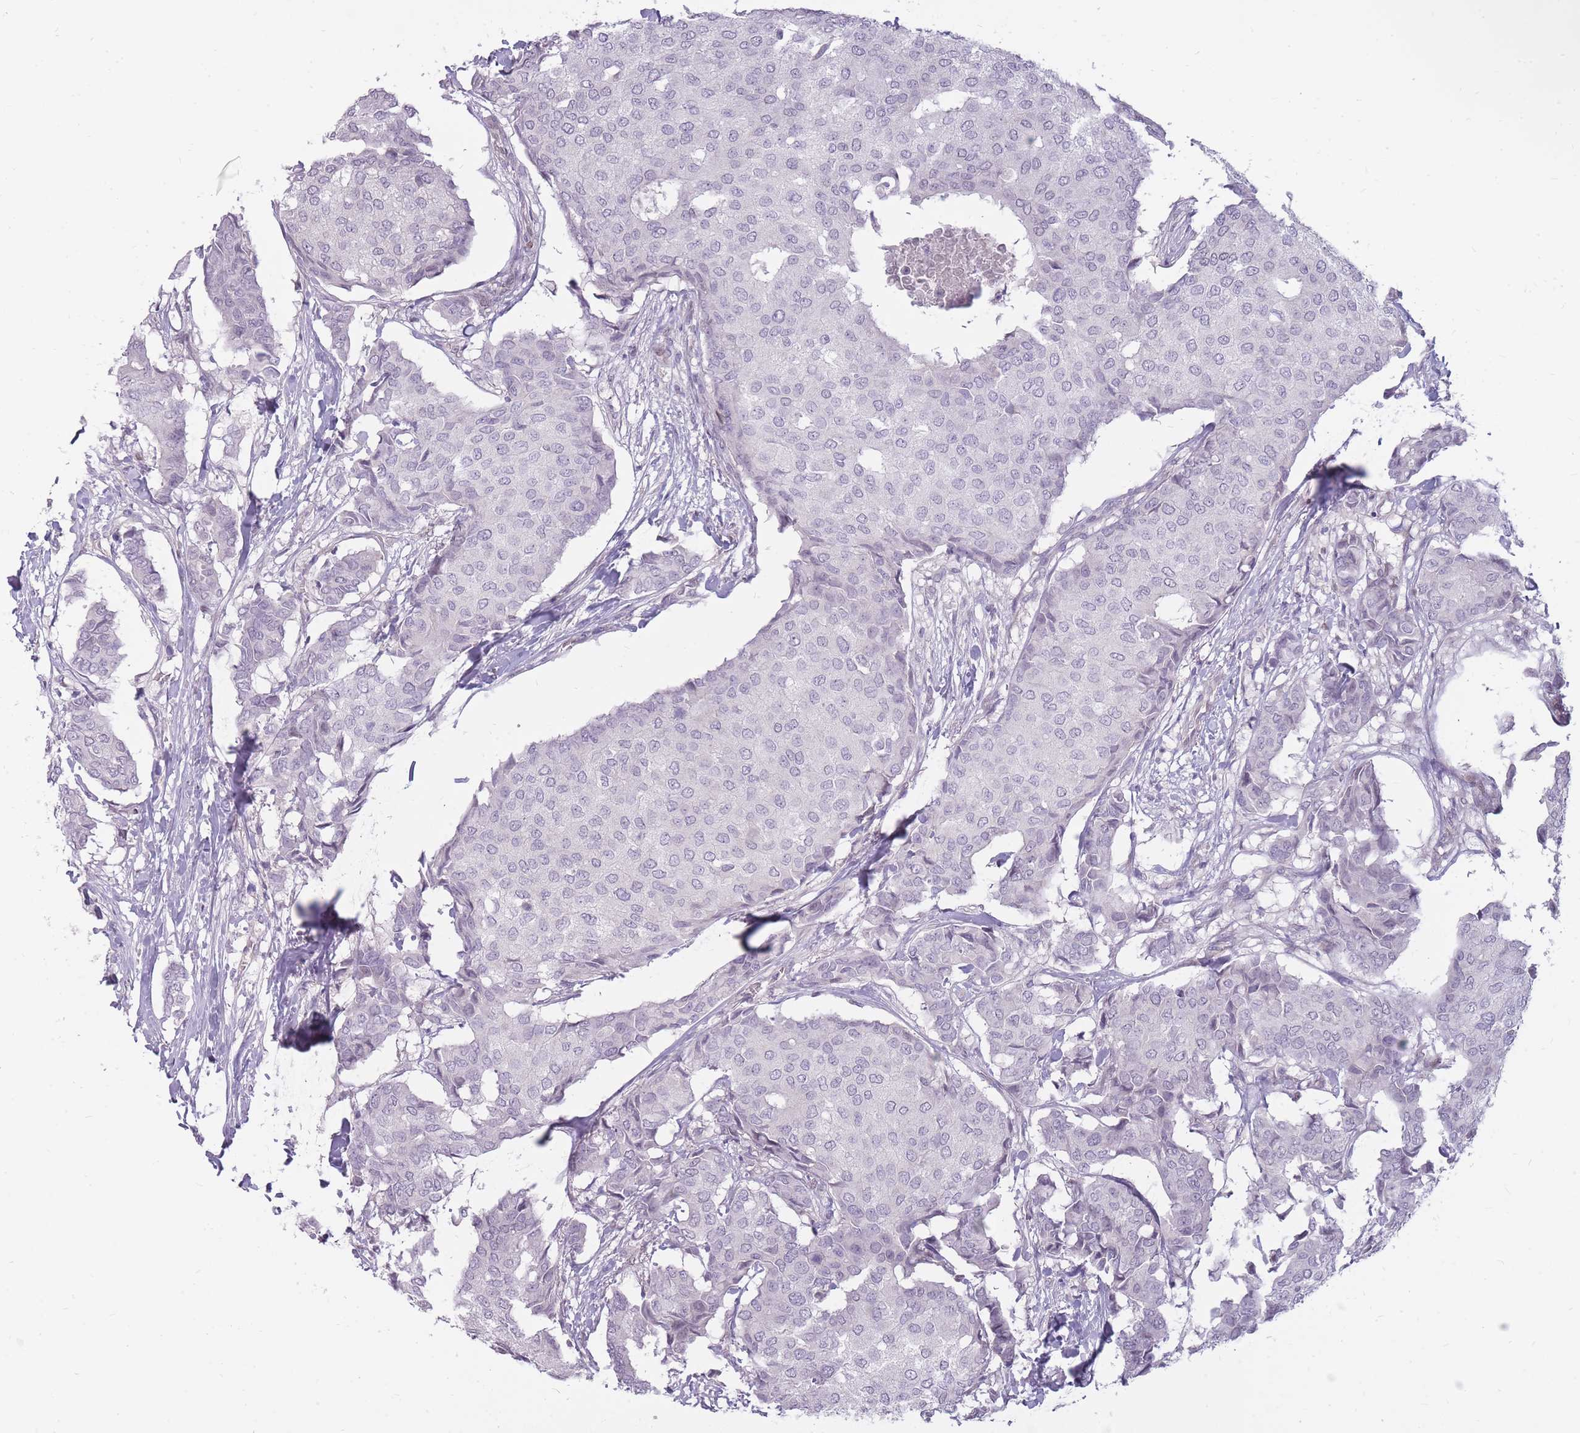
{"staining": {"intensity": "negative", "quantity": "none", "location": "none"}, "tissue": "breast cancer", "cell_type": "Tumor cells", "image_type": "cancer", "snomed": [{"axis": "morphology", "description": "Duct carcinoma"}, {"axis": "topography", "description": "Breast"}], "caption": "Tumor cells show no significant protein positivity in intraductal carcinoma (breast).", "gene": "POMZP3", "patient": {"sex": "female", "age": 75}}